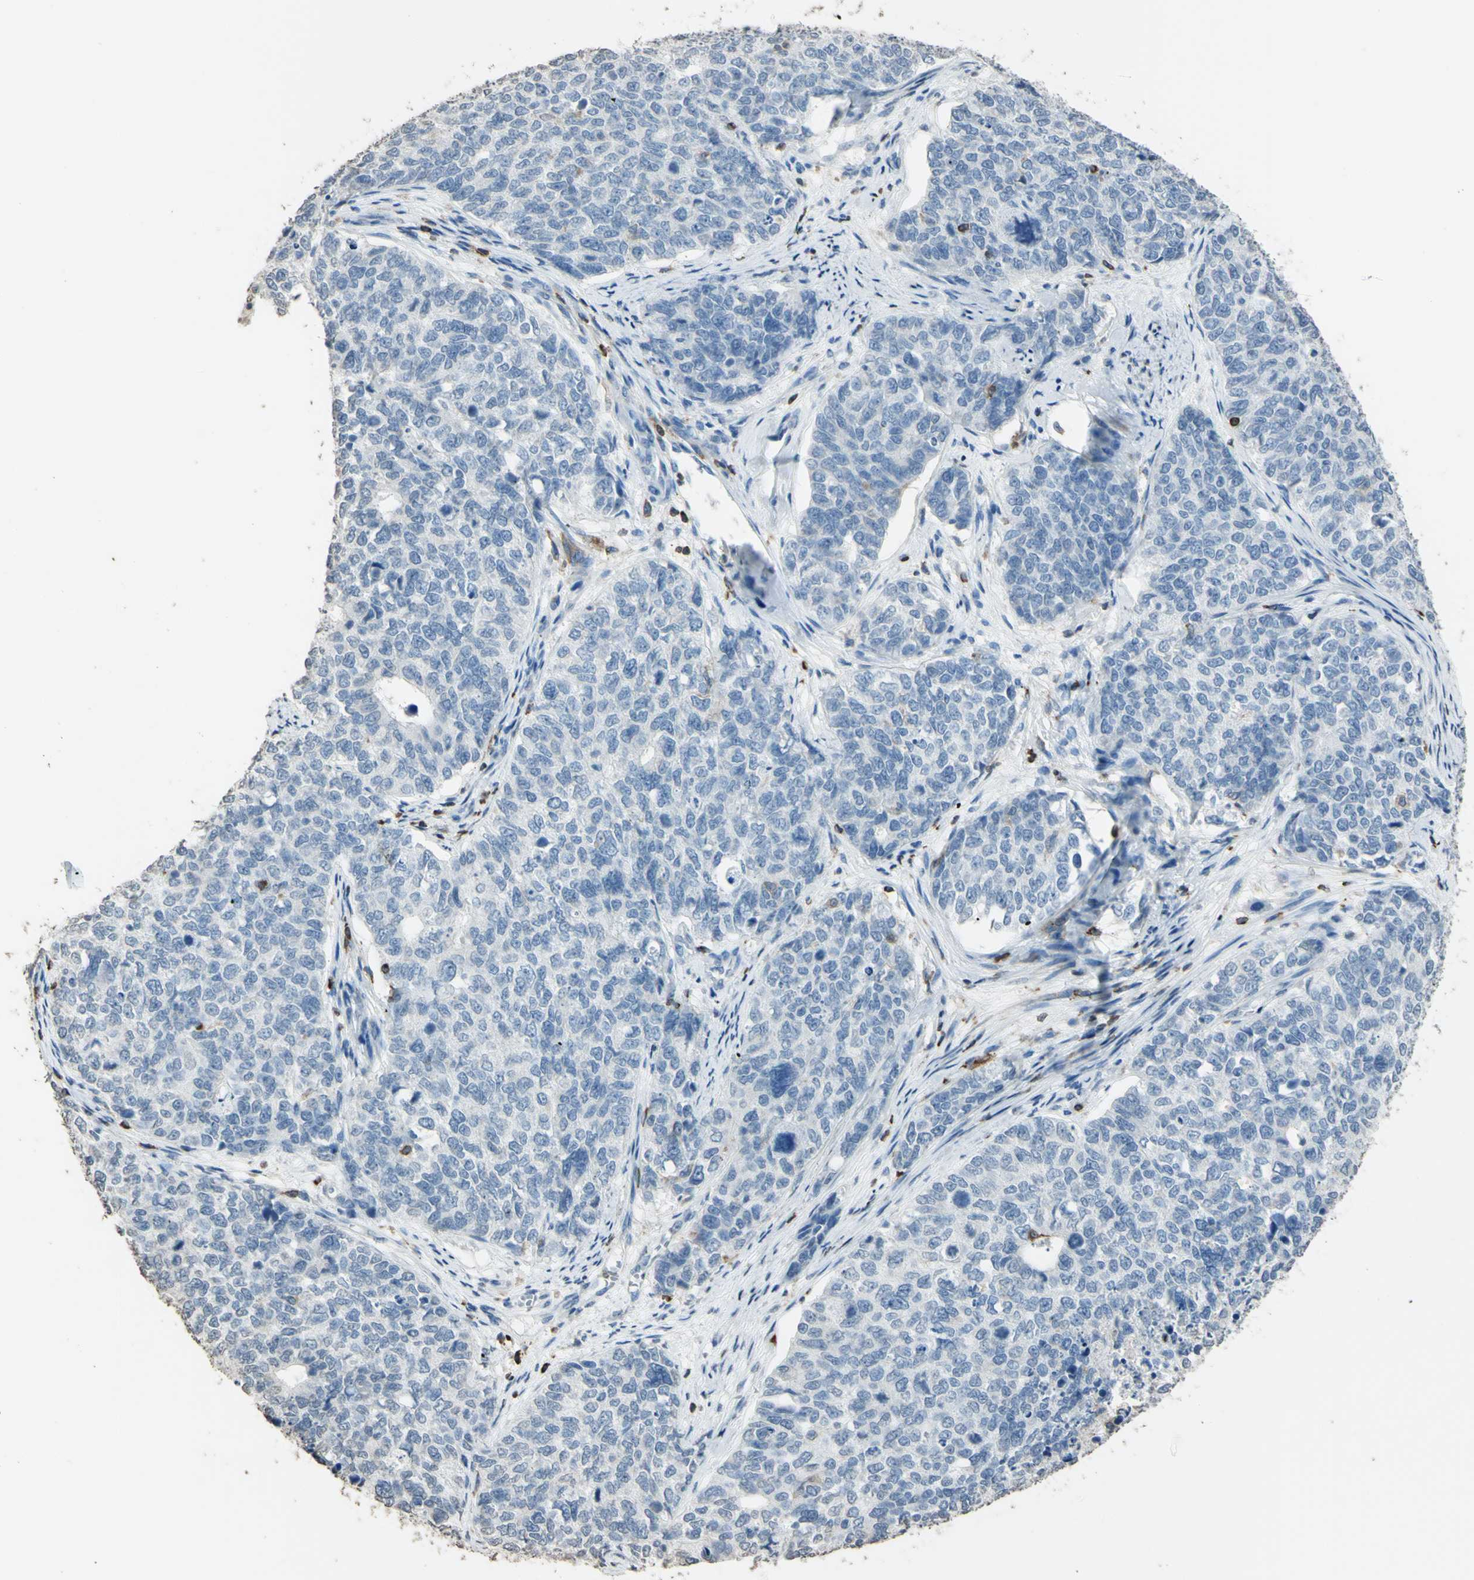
{"staining": {"intensity": "negative", "quantity": "none", "location": "none"}, "tissue": "cervical cancer", "cell_type": "Tumor cells", "image_type": "cancer", "snomed": [{"axis": "morphology", "description": "Squamous cell carcinoma, NOS"}, {"axis": "topography", "description": "Cervix"}], "caption": "The histopathology image exhibits no staining of tumor cells in cervical cancer.", "gene": "PSTPIP1", "patient": {"sex": "female", "age": 63}}